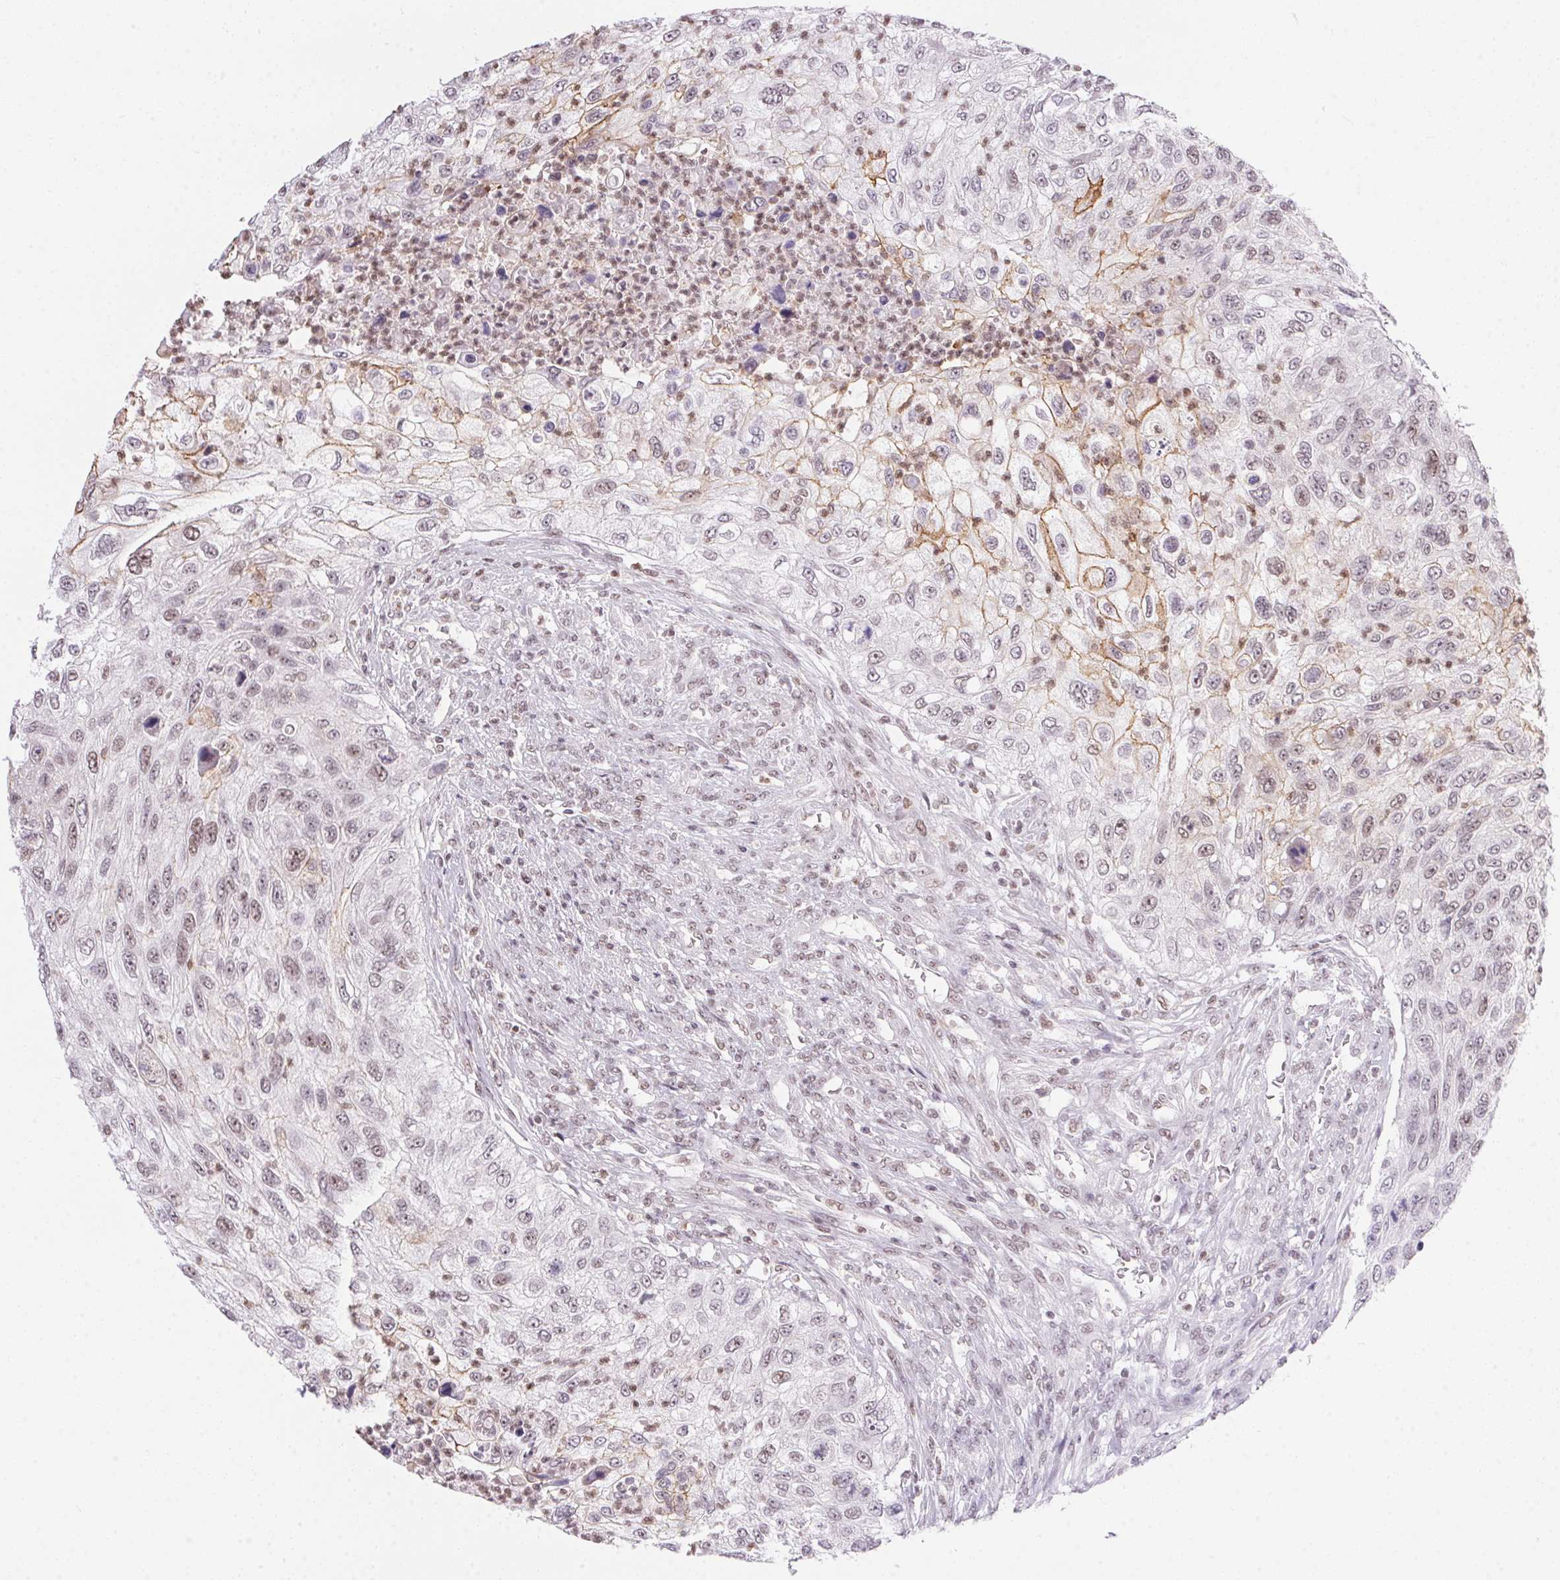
{"staining": {"intensity": "moderate", "quantity": "<25%", "location": "cytoplasmic/membranous,nuclear"}, "tissue": "urothelial cancer", "cell_type": "Tumor cells", "image_type": "cancer", "snomed": [{"axis": "morphology", "description": "Urothelial carcinoma, High grade"}, {"axis": "topography", "description": "Urinary bladder"}], "caption": "The photomicrograph exhibits staining of urothelial cancer, revealing moderate cytoplasmic/membranous and nuclear protein expression (brown color) within tumor cells.", "gene": "NFE2L1", "patient": {"sex": "female", "age": 60}}